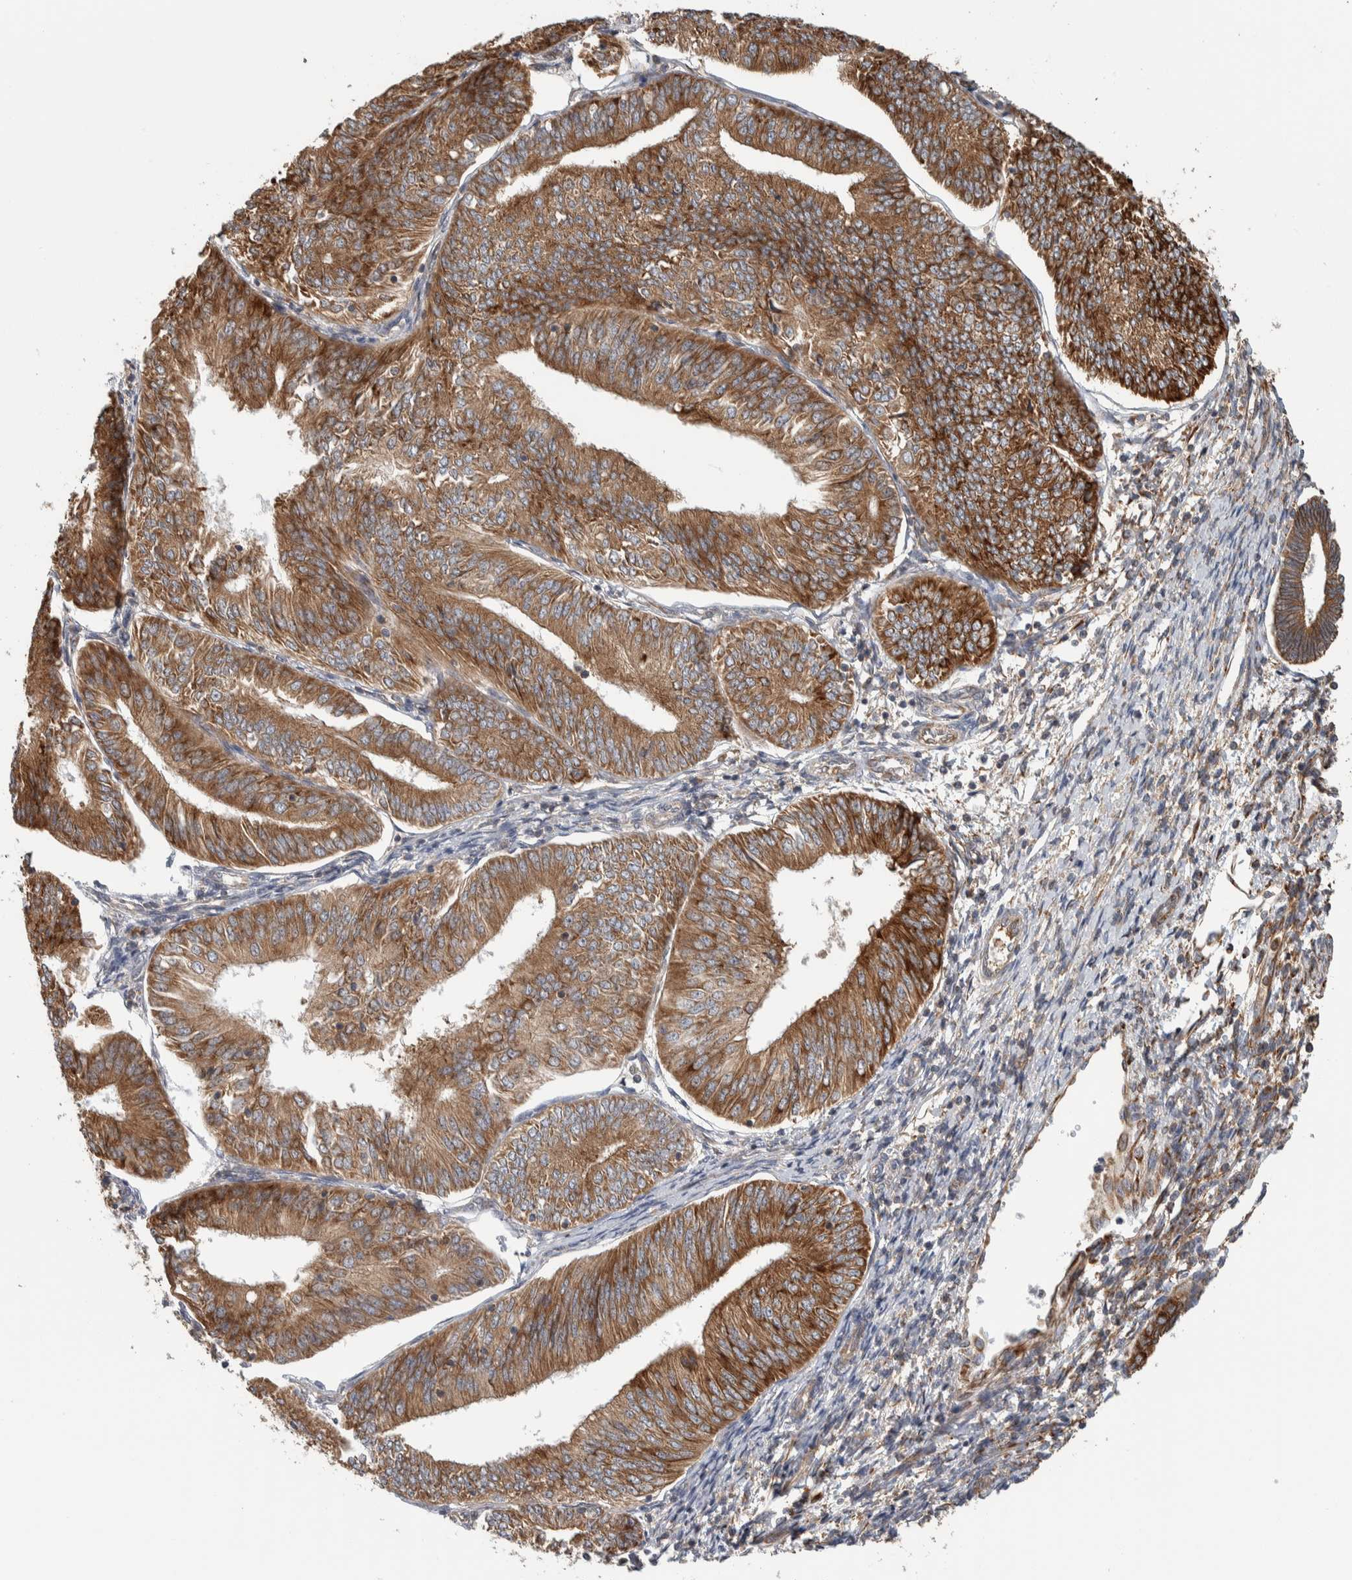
{"staining": {"intensity": "strong", "quantity": ">75%", "location": "cytoplasmic/membranous"}, "tissue": "endometrial cancer", "cell_type": "Tumor cells", "image_type": "cancer", "snomed": [{"axis": "morphology", "description": "Adenocarcinoma, NOS"}, {"axis": "topography", "description": "Endometrium"}], "caption": "Endometrial adenocarcinoma stained with a protein marker demonstrates strong staining in tumor cells.", "gene": "EIF3H", "patient": {"sex": "female", "age": 58}}